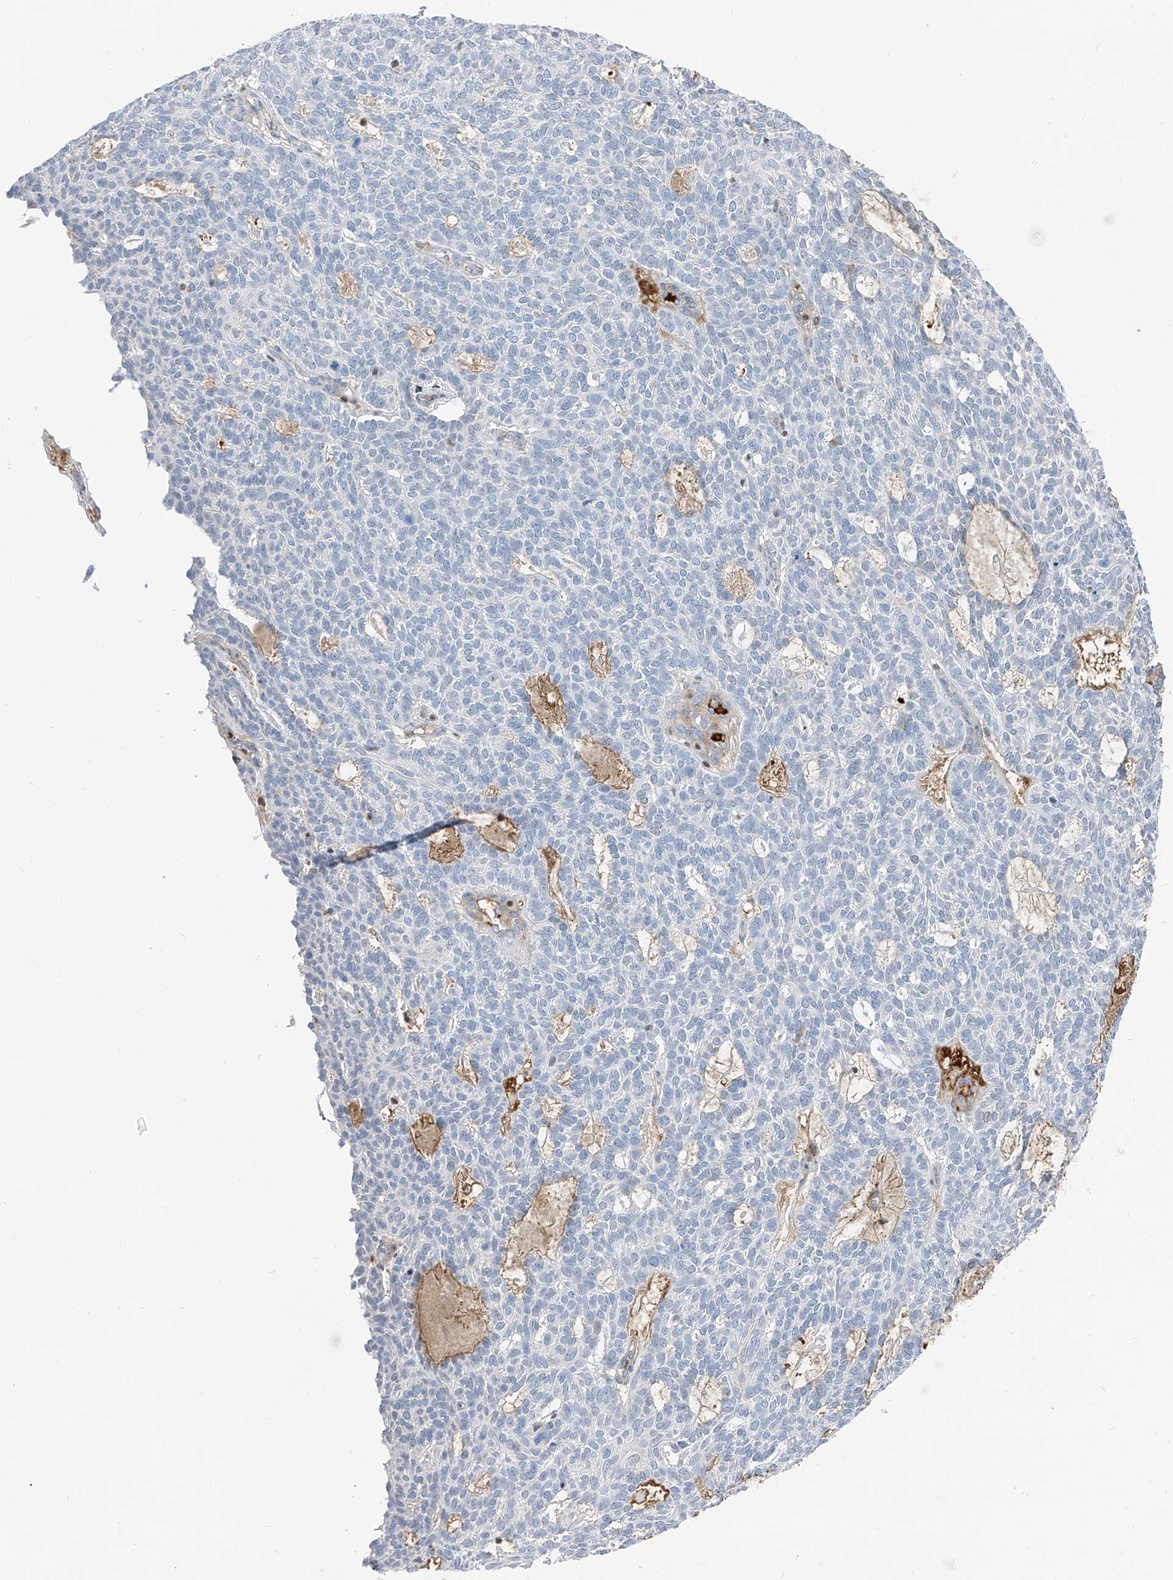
{"staining": {"intensity": "negative", "quantity": "none", "location": "none"}, "tissue": "skin cancer", "cell_type": "Tumor cells", "image_type": "cancer", "snomed": [{"axis": "morphology", "description": "Squamous cell carcinoma, NOS"}, {"axis": "topography", "description": "Skin"}], "caption": "A micrograph of squamous cell carcinoma (skin) stained for a protein demonstrates no brown staining in tumor cells.", "gene": "HOXA3", "patient": {"sex": "female", "age": 90}}